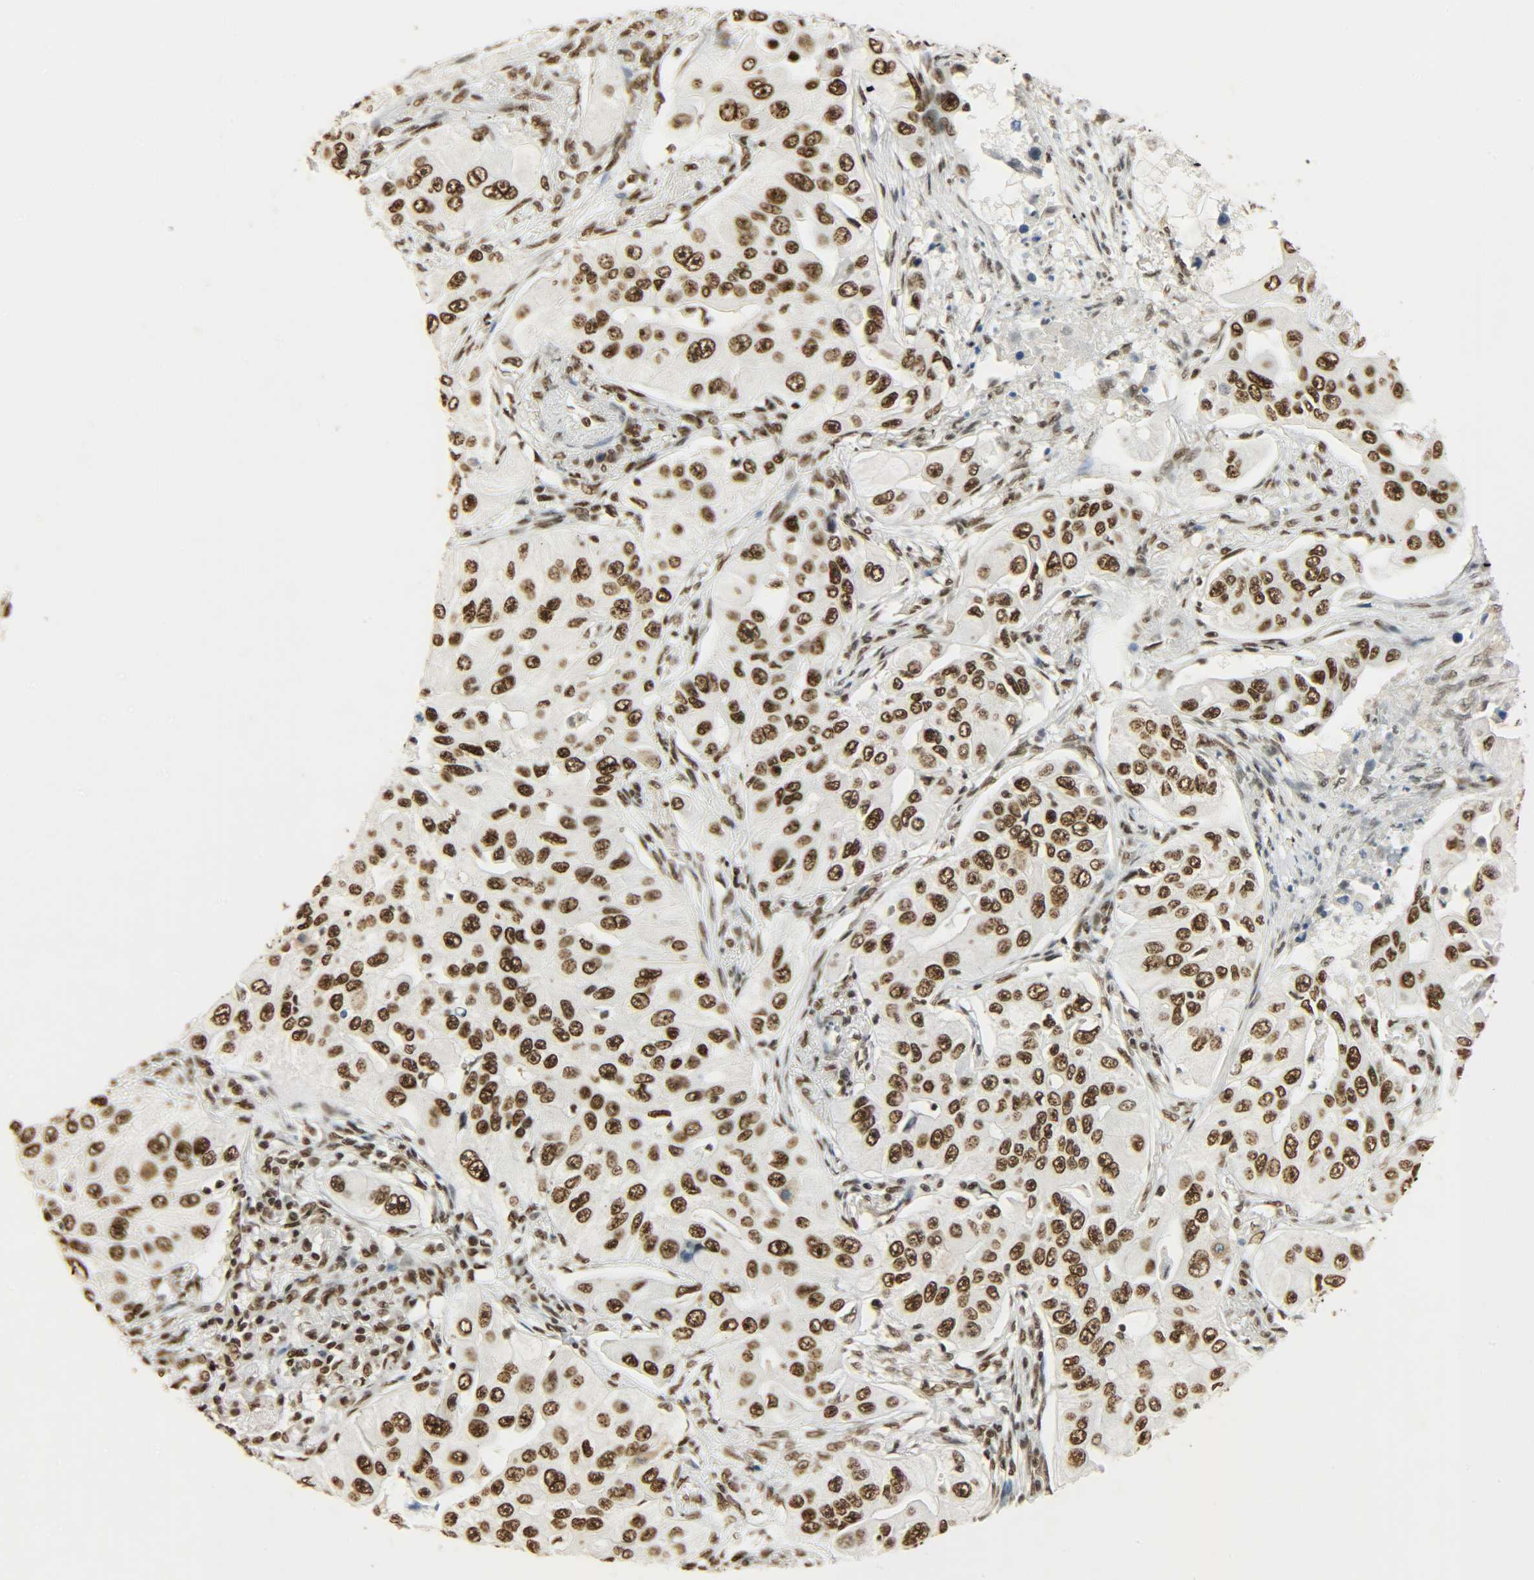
{"staining": {"intensity": "strong", "quantity": ">75%", "location": "nuclear"}, "tissue": "lung cancer", "cell_type": "Tumor cells", "image_type": "cancer", "snomed": [{"axis": "morphology", "description": "Adenocarcinoma, NOS"}, {"axis": "topography", "description": "Lung"}], "caption": "Approximately >75% of tumor cells in lung adenocarcinoma demonstrate strong nuclear protein staining as visualized by brown immunohistochemical staining.", "gene": "KHDRBS1", "patient": {"sex": "male", "age": 84}}